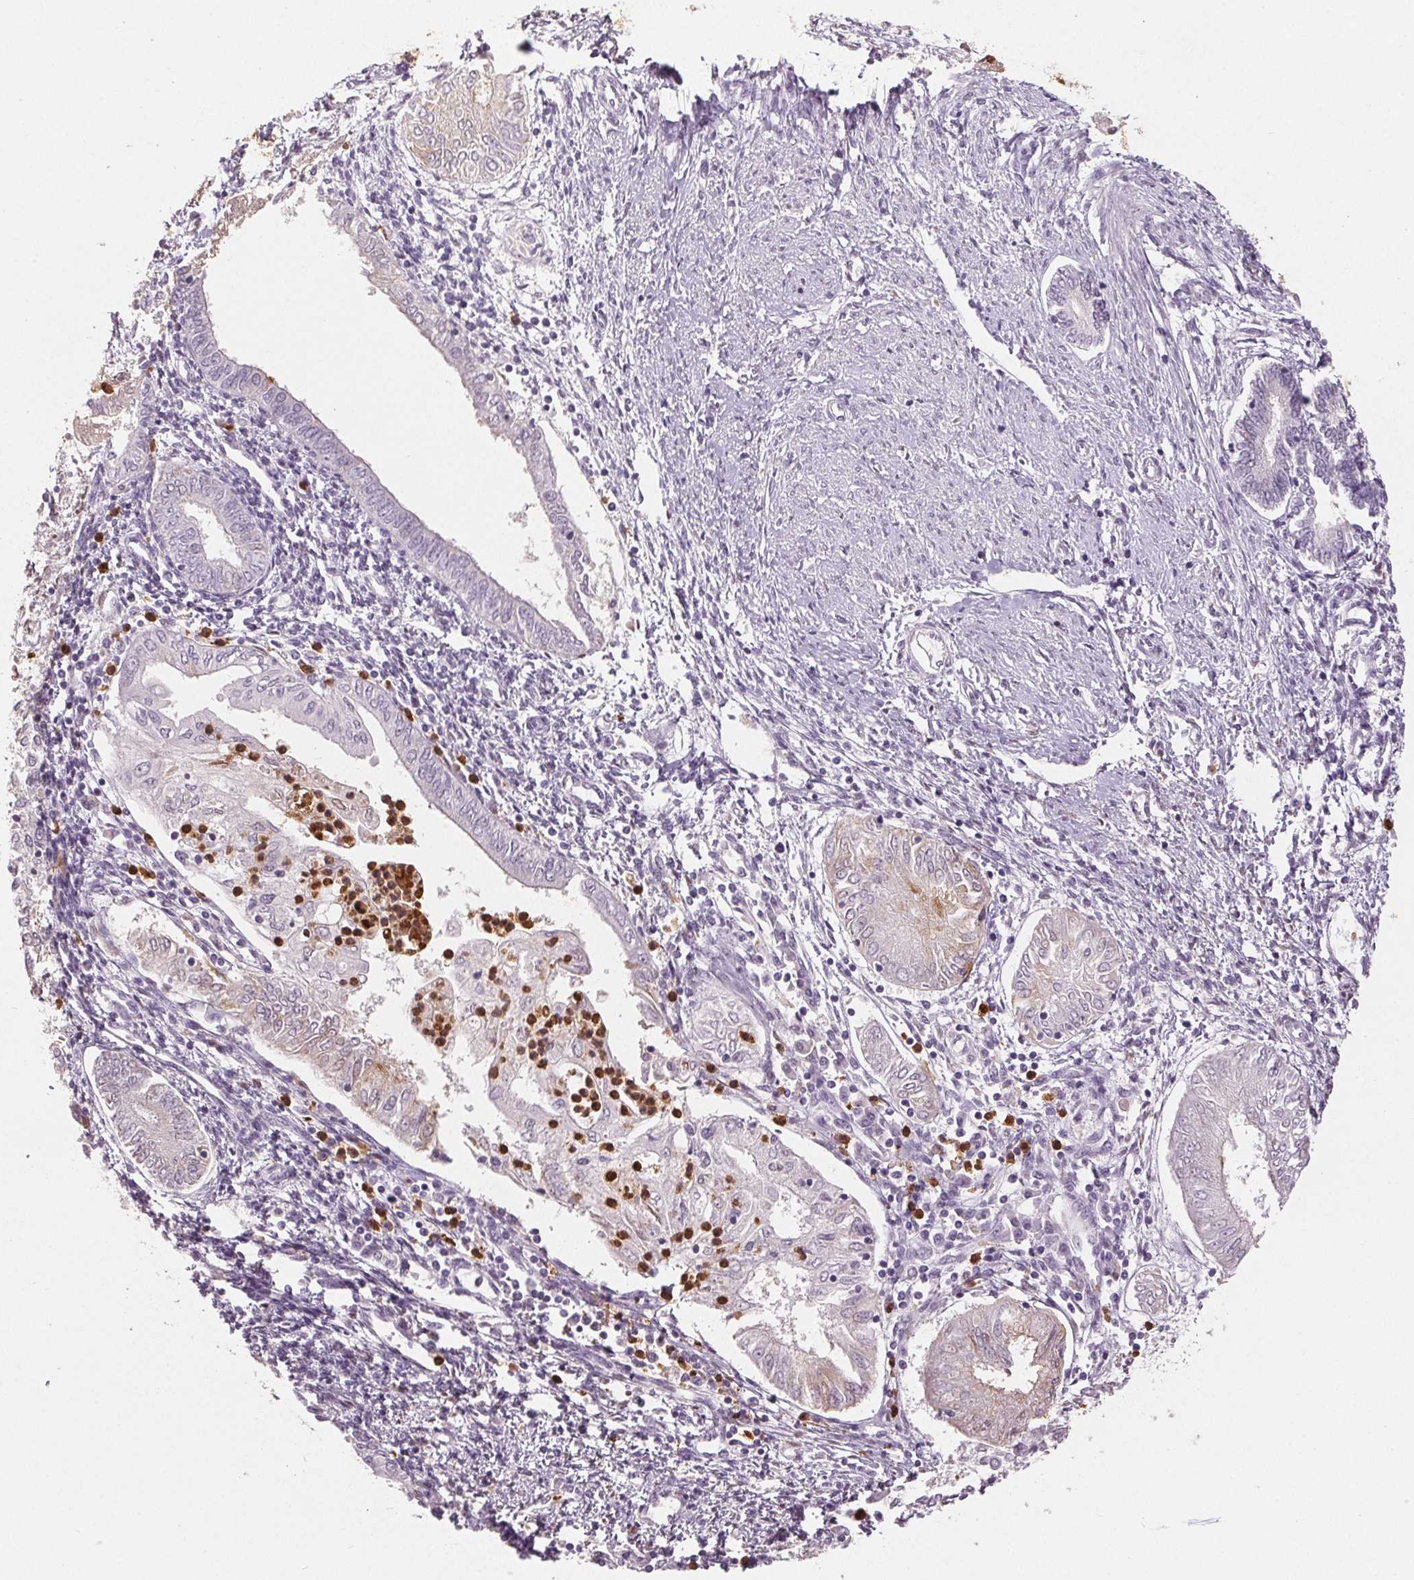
{"staining": {"intensity": "negative", "quantity": "none", "location": "none"}, "tissue": "endometrial cancer", "cell_type": "Tumor cells", "image_type": "cancer", "snomed": [{"axis": "morphology", "description": "Adenocarcinoma, NOS"}, {"axis": "topography", "description": "Endometrium"}], "caption": "Endometrial adenocarcinoma was stained to show a protein in brown. There is no significant positivity in tumor cells.", "gene": "LTF", "patient": {"sex": "female", "age": 68}}